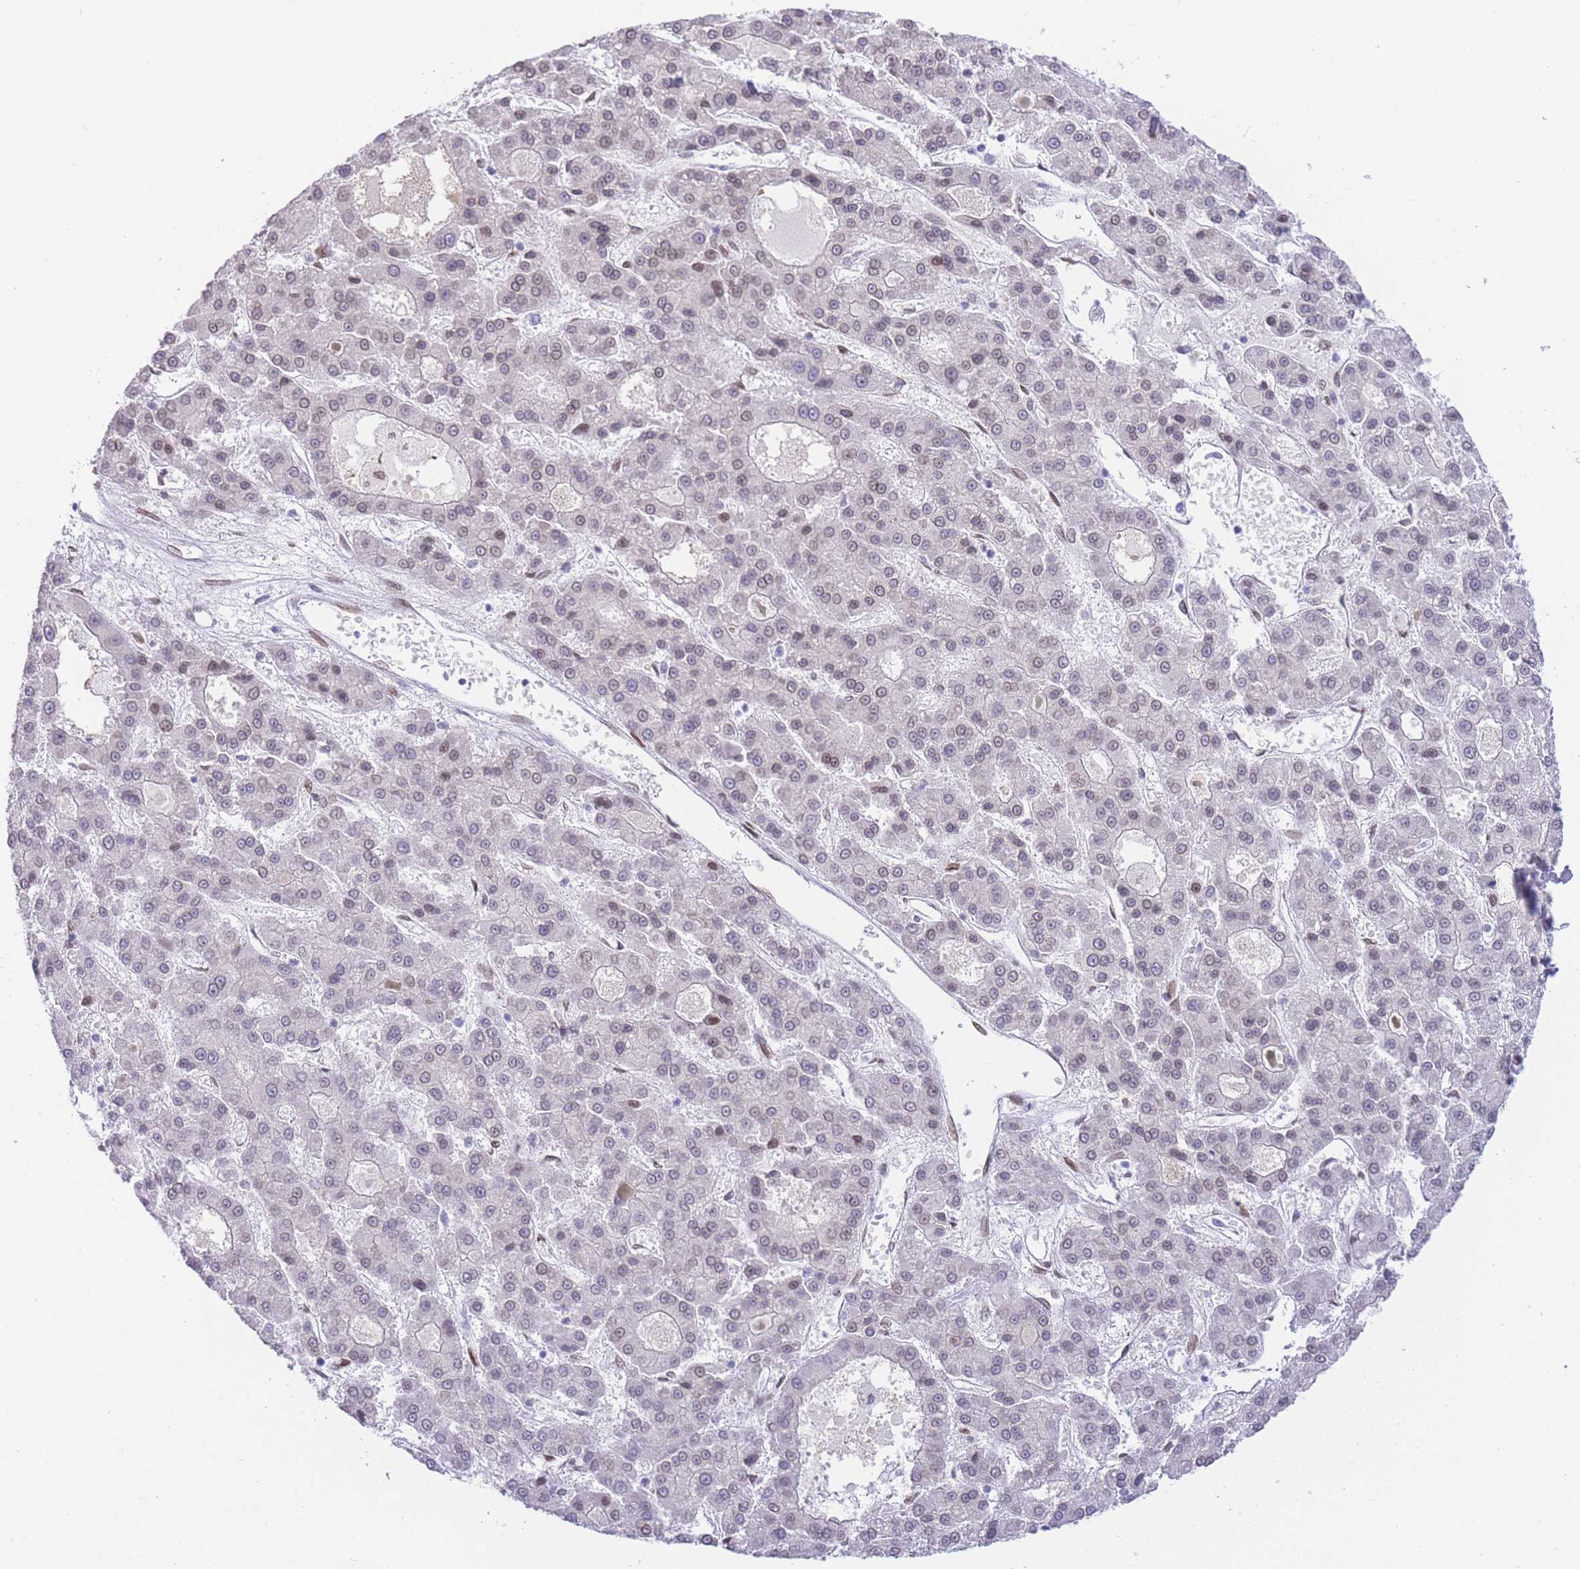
{"staining": {"intensity": "weak", "quantity": "25%-75%", "location": "cytoplasmic/membranous,nuclear"}, "tissue": "liver cancer", "cell_type": "Tumor cells", "image_type": "cancer", "snomed": [{"axis": "morphology", "description": "Carcinoma, Hepatocellular, NOS"}, {"axis": "topography", "description": "Liver"}], "caption": "Hepatocellular carcinoma (liver) stained with DAB immunohistochemistry displays low levels of weak cytoplasmic/membranous and nuclear expression in about 25%-75% of tumor cells. The staining is performed using DAB (3,3'-diaminobenzidine) brown chromogen to label protein expression. The nuclei are counter-stained blue using hematoxylin.", "gene": "OR10AD1", "patient": {"sex": "male", "age": 70}}